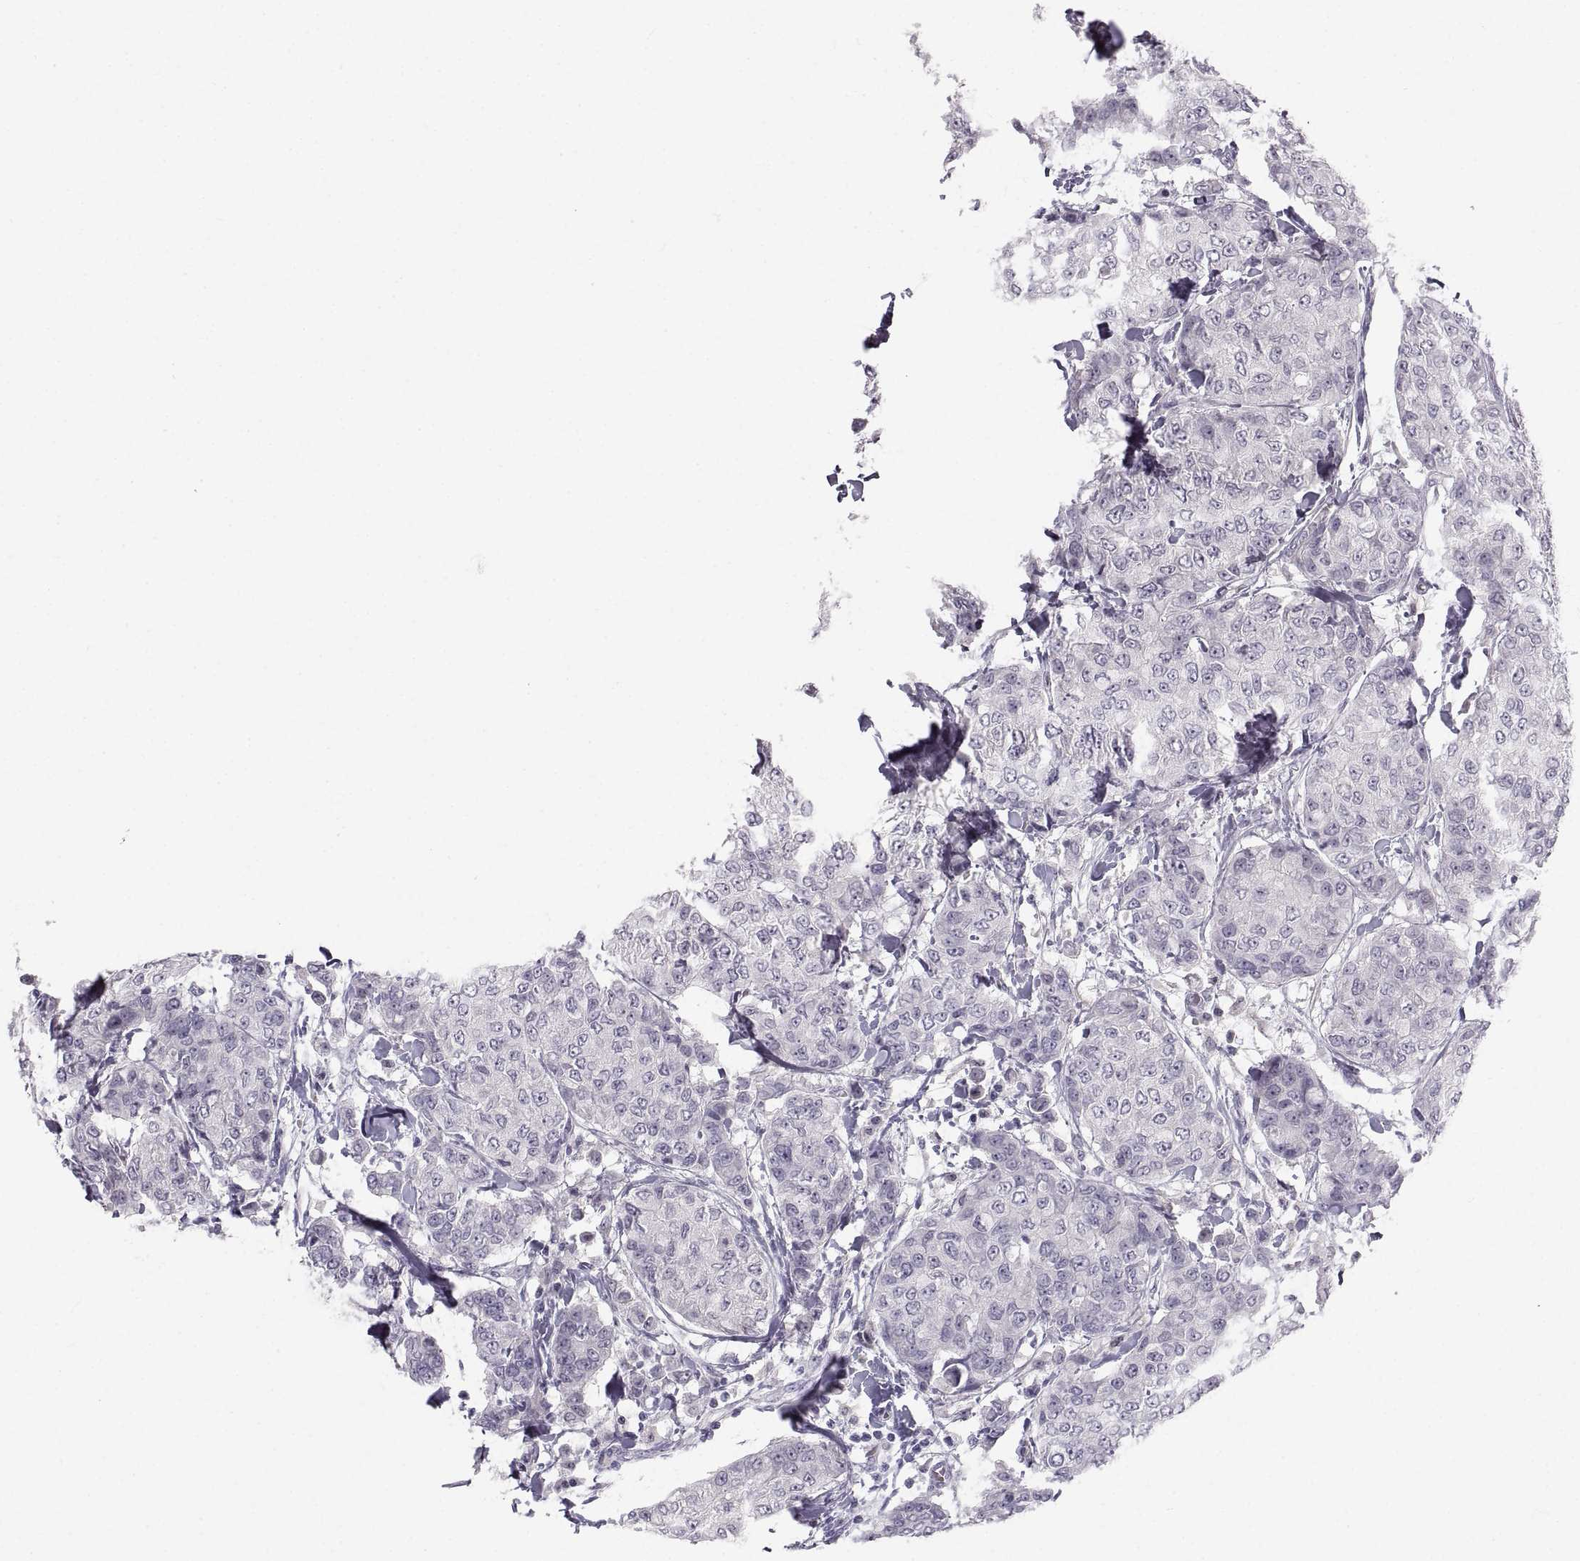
{"staining": {"intensity": "negative", "quantity": "none", "location": "none"}, "tissue": "breast cancer", "cell_type": "Tumor cells", "image_type": "cancer", "snomed": [{"axis": "morphology", "description": "Duct carcinoma"}, {"axis": "topography", "description": "Breast"}], "caption": "A histopathology image of human breast cancer is negative for staining in tumor cells.", "gene": "ZNF185", "patient": {"sex": "female", "age": 27}}